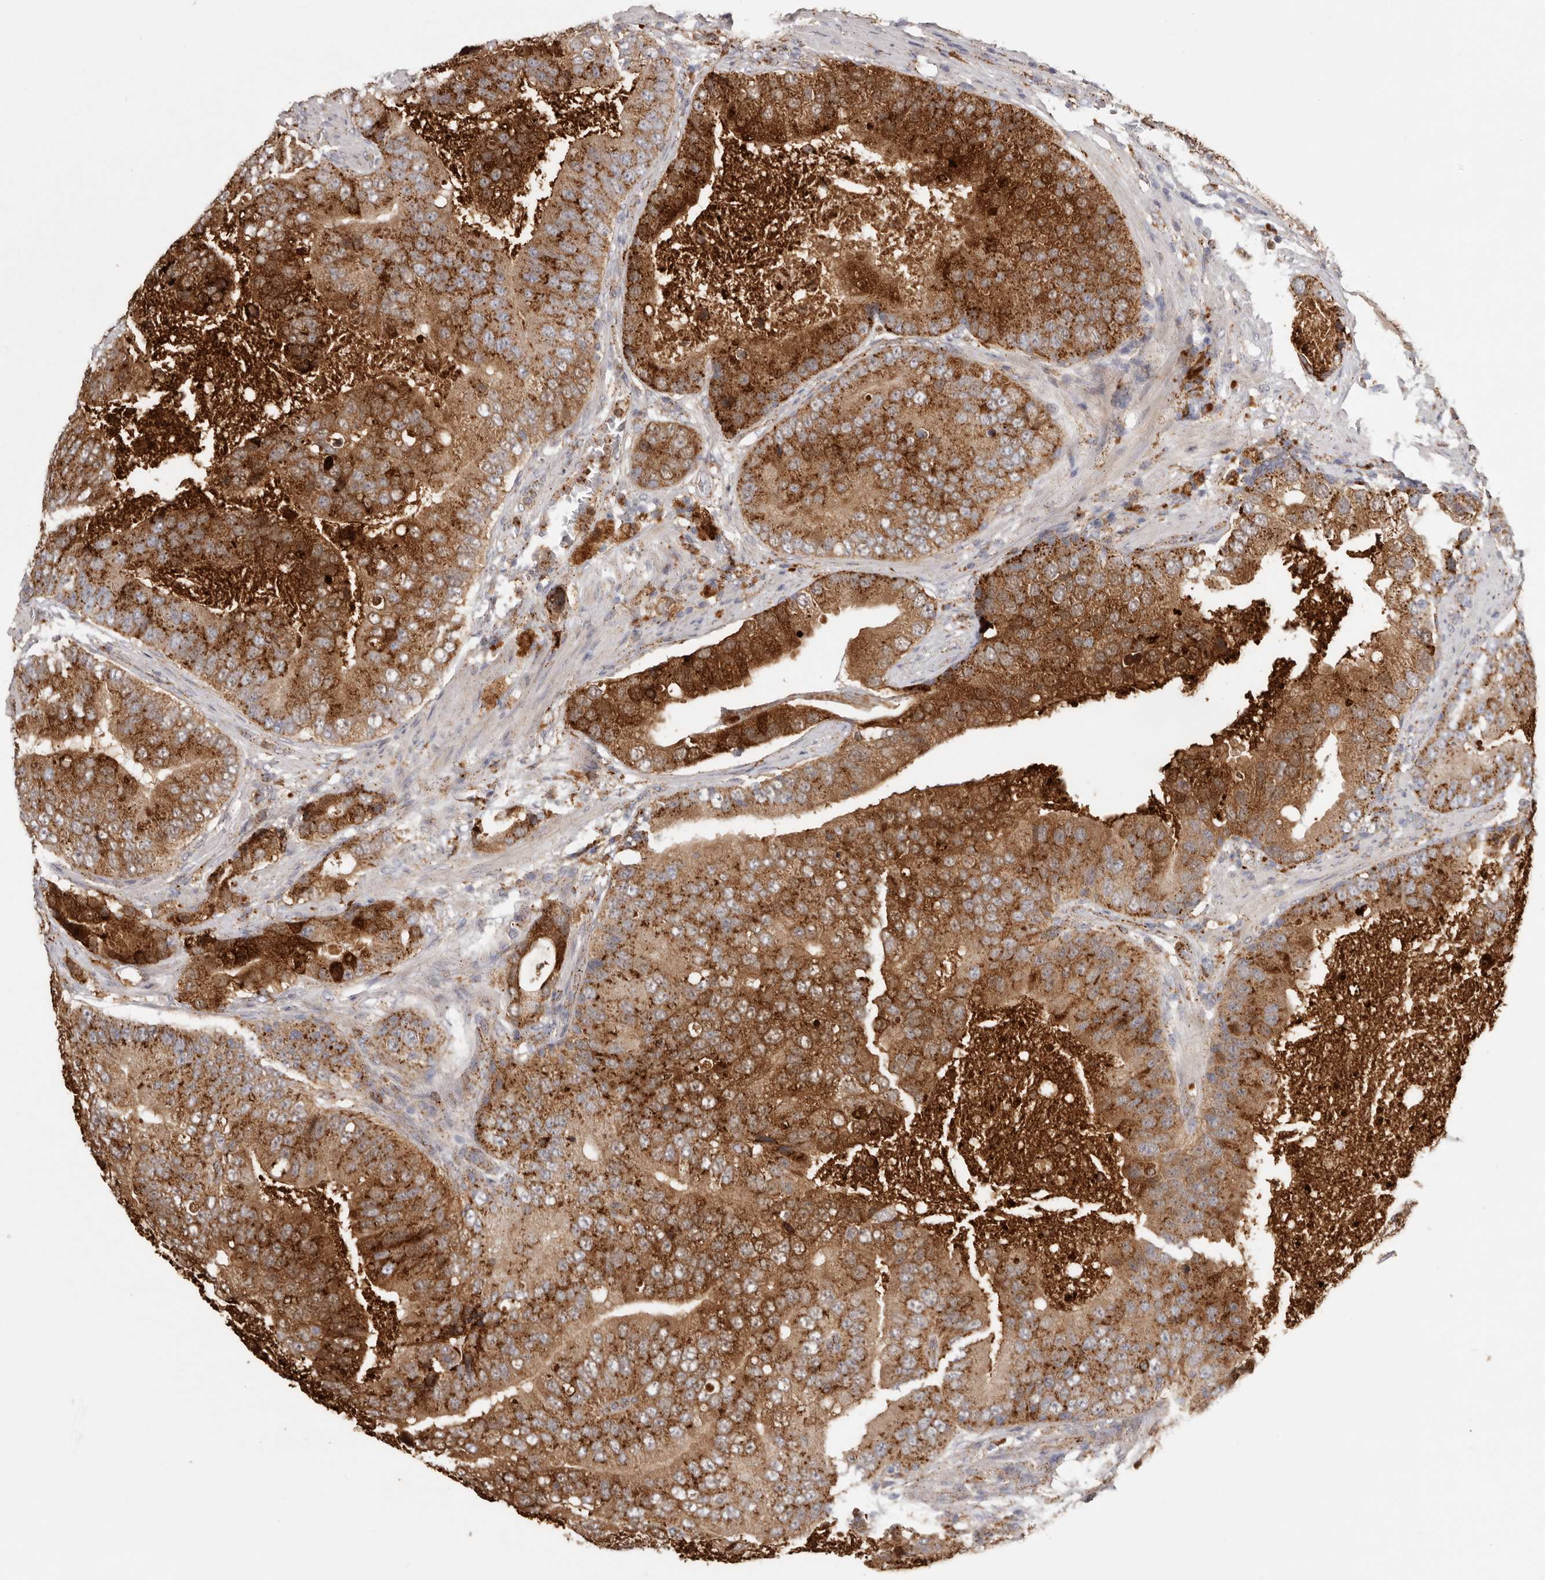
{"staining": {"intensity": "strong", "quantity": ">75%", "location": "cytoplasmic/membranous"}, "tissue": "prostate cancer", "cell_type": "Tumor cells", "image_type": "cancer", "snomed": [{"axis": "morphology", "description": "Adenocarcinoma, High grade"}, {"axis": "topography", "description": "Prostate"}], "caption": "Protein expression analysis of human prostate high-grade adenocarcinoma reveals strong cytoplasmic/membranous staining in about >75% of tumor cells. The protein of interest is stained brown, and the nuclei are stained in blue (DAB IHC with brightfield microscopy, high magnification).", "gene": "GRN", "patient": {"sex": "male", "age": 70}}